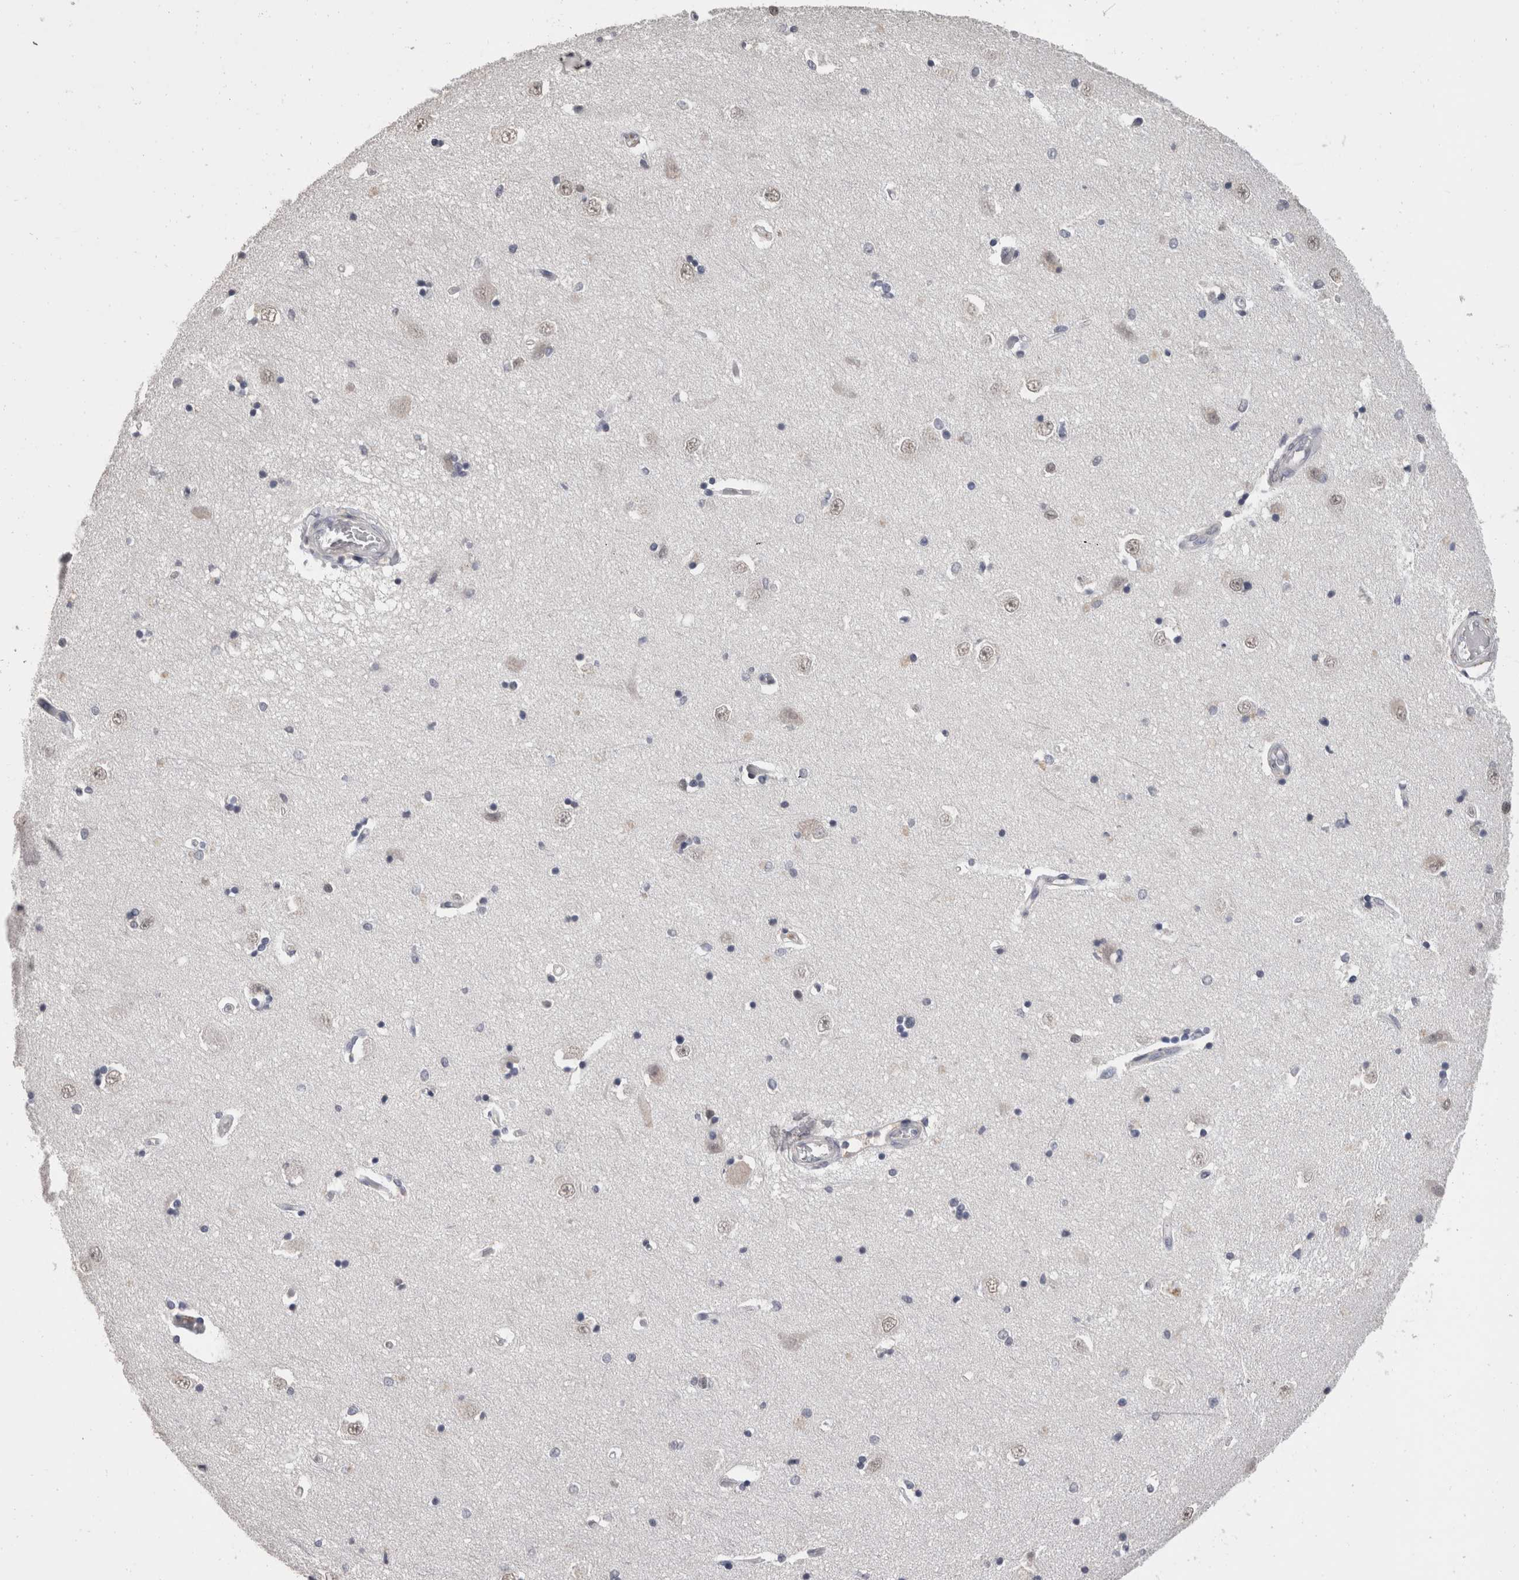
{"staining": {"intensity": "negative", "quantity": "none", "location": "none"}, "tissue": "hippocampus", "cell_type": "Glial cells", "image_type": "normal", "snomed": [{"axis": "morphology", "description": "Normal tissue, NOS"}, {"axis": "topography", "description": "Hippocampus"}], "caption": "Immunohistochemistry (IHC) of normal hippocampus displays no positivity in glial cells.", "gene": "DDX17", "patient": {"sex": "male", "age": 45}}